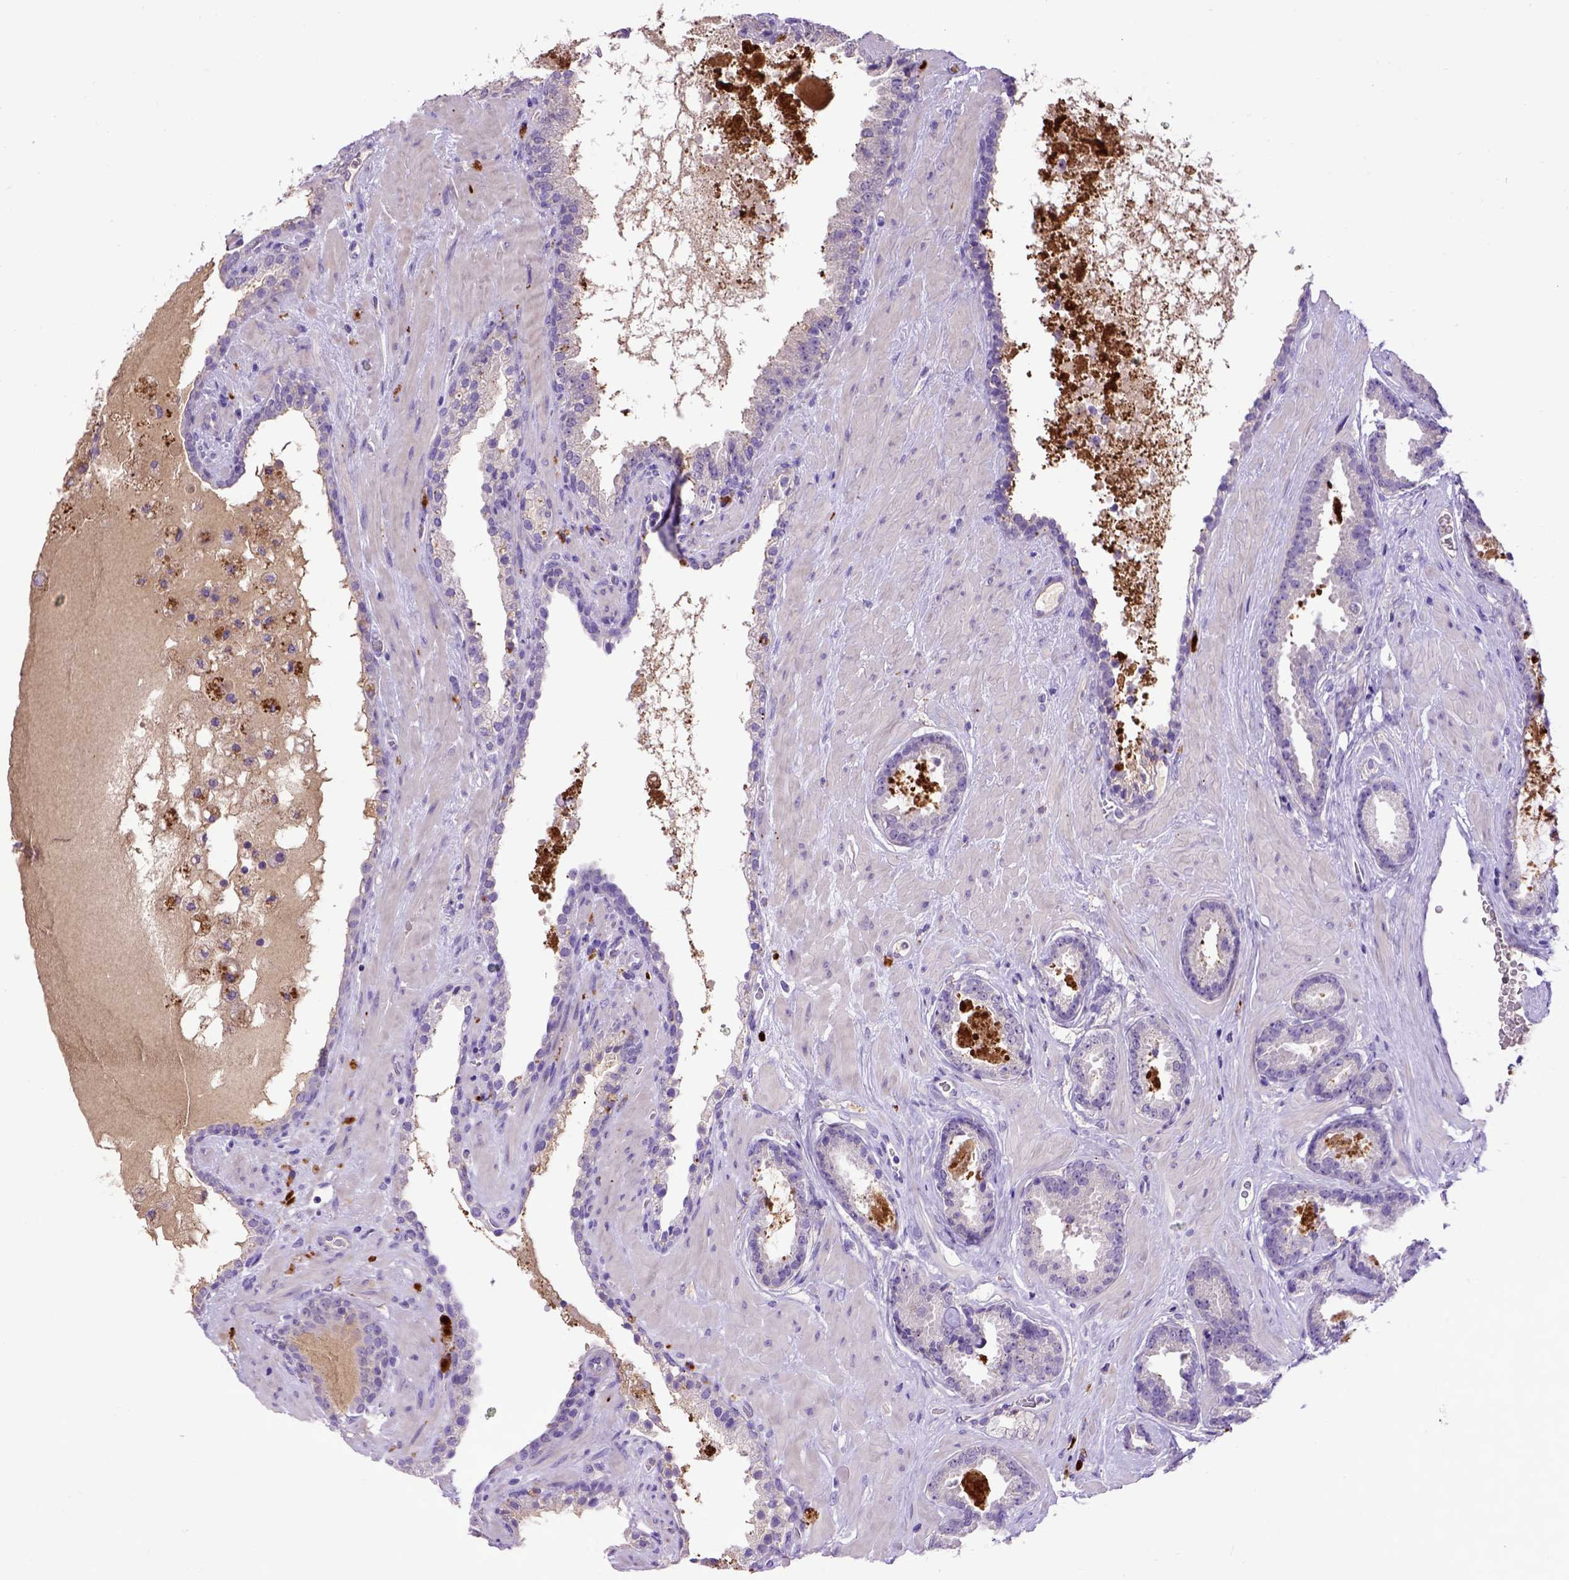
{"staining": {"intensity": "negative", "quantity": "none", "location": "none"}, "tissue": "prostate cancer", "cell_type": "Tumor cells", "image_type": "cancer", "snomed": [{"axis": "morphology", "description": "Adenocarcinoma, Low grade"}, {"axis": "topography", "description": "Prostate"}], "caption": "Immunohistochemical staining of adenocarcinoma (low-grade) (prostate) displays no significant expression in tumor cells.", "gene": "ADAM12", "patient": {"sex": "male", "age": 62}}